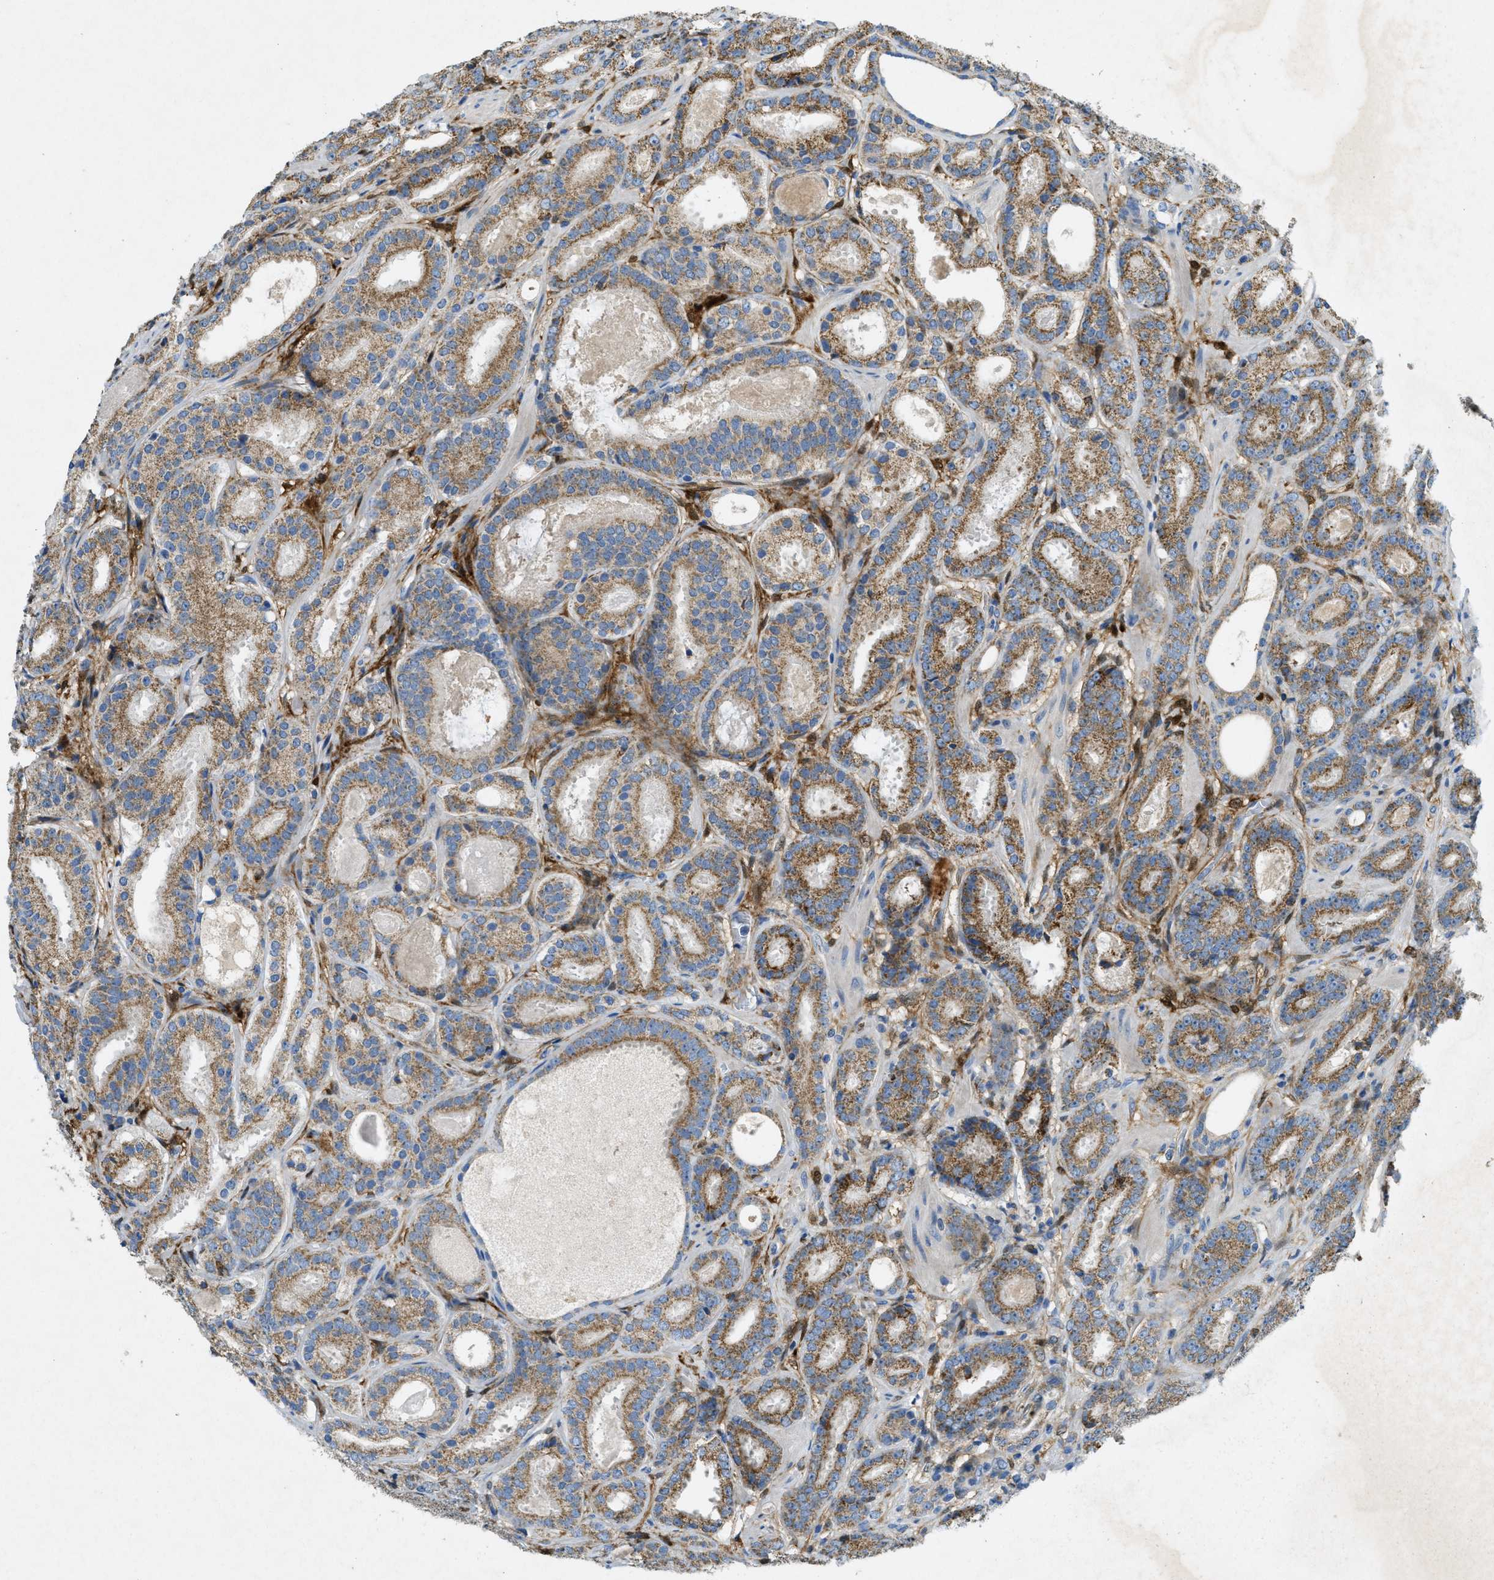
{"staining": {"intensity": "moderate", "quantity": ">75%", "location": "cytoplasmic/membranous"}, "tissue": "prostate cancer", "cell_type": "Tumor cells", "image_type": "cancer", "snomed": [{"axis": "morphology", "description": "Adenocarcinoma, Low grade"}, {"axis": "topography", "description": "Prostate"}], "caption": "Immunohistochemistry (IHC) histopathology image of neoplastic tissue: human low-grade adenocarcinoma (prostate) stained using immunohistochemistry (IHC) displays medium levels of moderate protein expression localized specifically in the cytoplasmic/membranous of tumor cells, appearing as a cytoplasmic/membranous brown color.", "gene": "CYGB", "patient": {"sex": "male", "age": 69}}